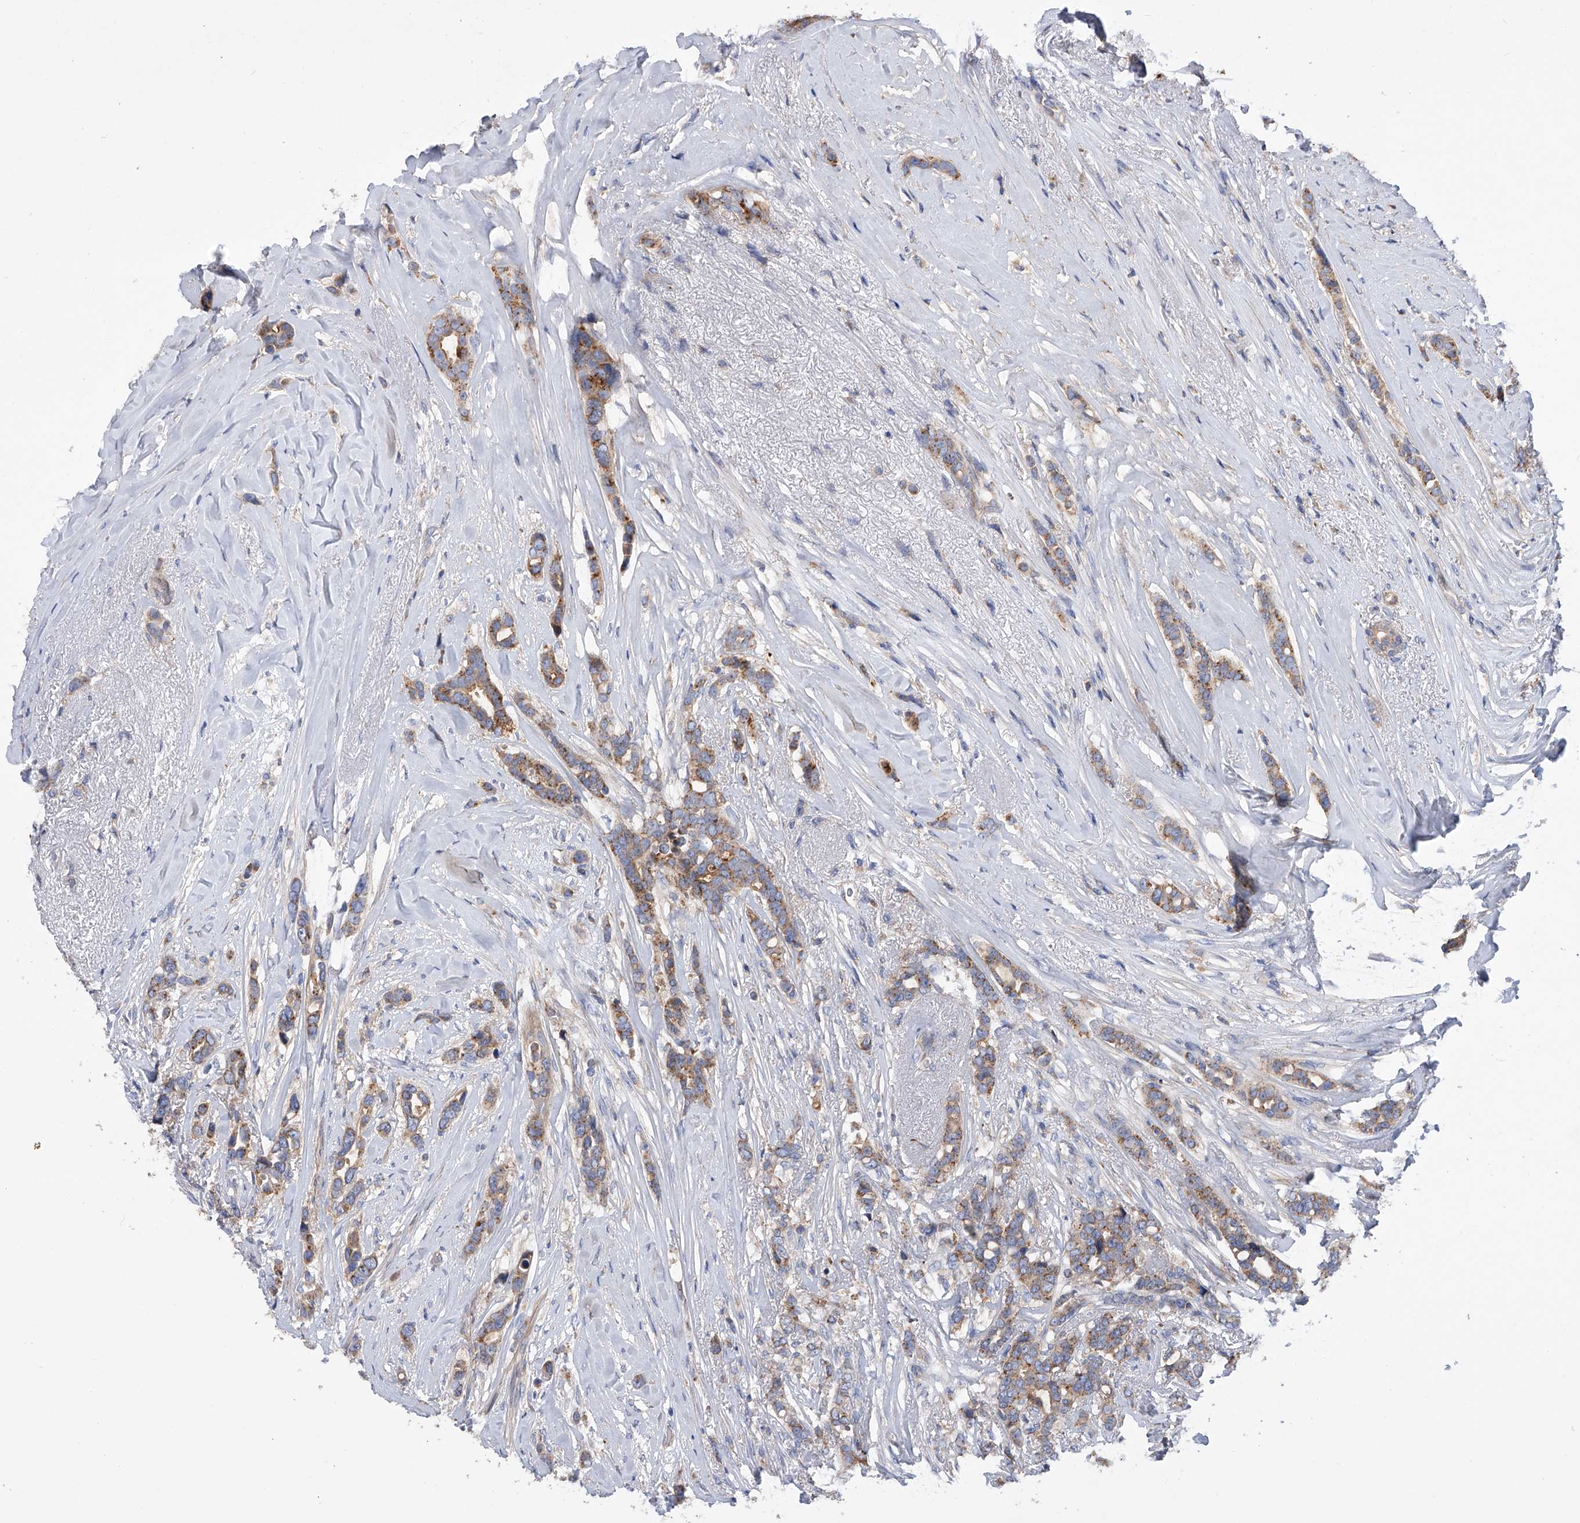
{"staining": {"intensity": "moderate", "quantity": ">75%", "location": "cytoplasmic/membranous"}, "tissue": "breast cancer", "cell_type": "Tumor cells", "image_type": "cancer", "snomed": [{"axis": "morphology", "description": "Lobular carcinoma"}, {"axis": "topography", "description": "Breast"}], "caption": "DAB (3,3'-diaminobenzidine) immunohistochemical staining of lobular carcinoma (breast) displays moderate cytoplasmic/membranous protein positivity in approximately >75% of tumor cells.", "gene": "MLYCD", "patient": {"sex": "female", "age": 51}}